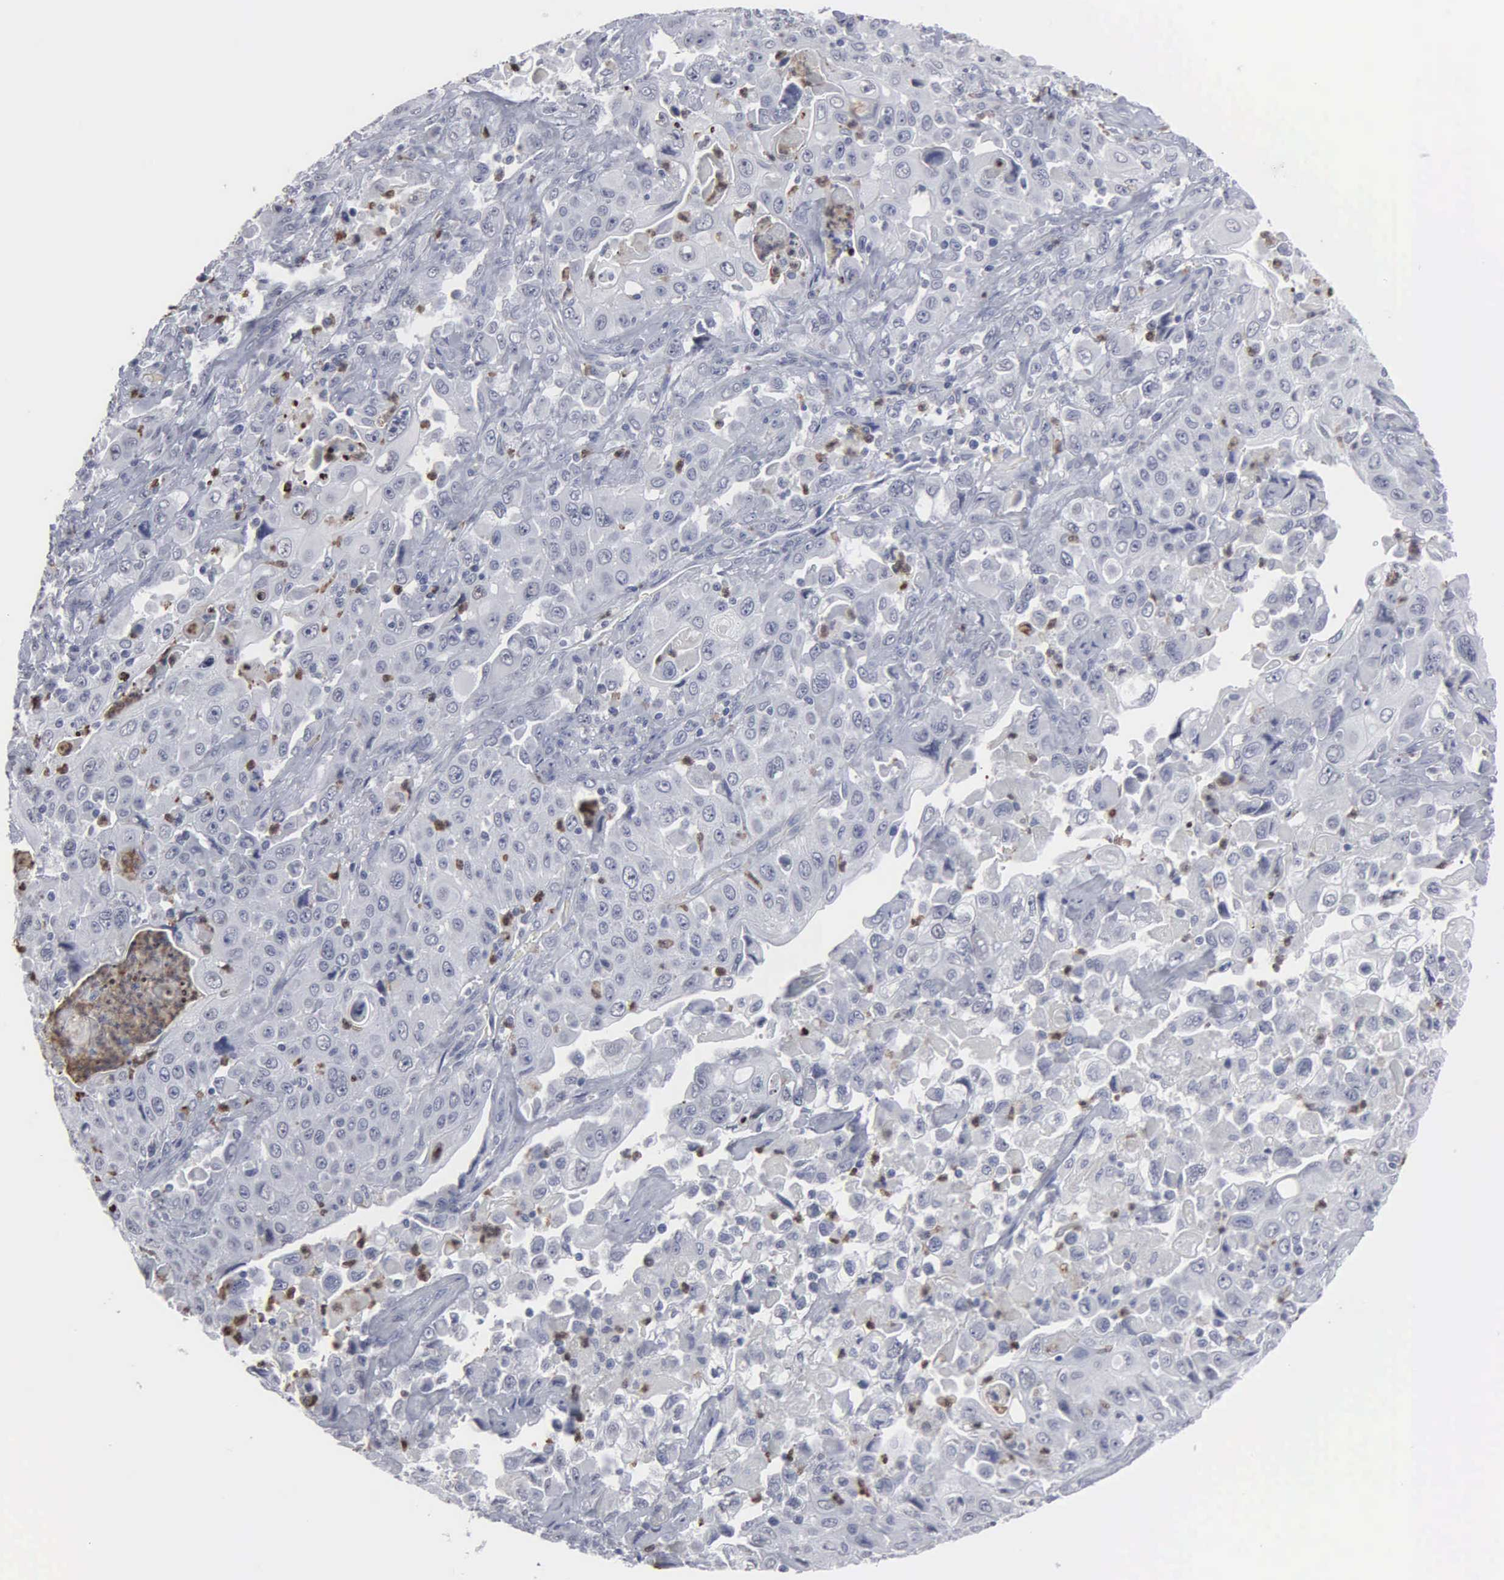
{"staining": {"intensity": "negative", "quantity": "none", "location": "none"}, "tissue": "pancreatic cancer", "cell_type": "Tumor cells", "image_type": "cancer", "snomed": [{"axis": "morphology", "description": "Adenocarcinoma, NOS"}, {"axis": "topography", "description": "Pancreas"}], "caption": "A histopathology image of pancreatic cancer (adenocarcinoma) stained for a protein shows no brown staining in tumor cells.", "gene": "SPIN3", "patient": {"sex": "male", "age": 70}}